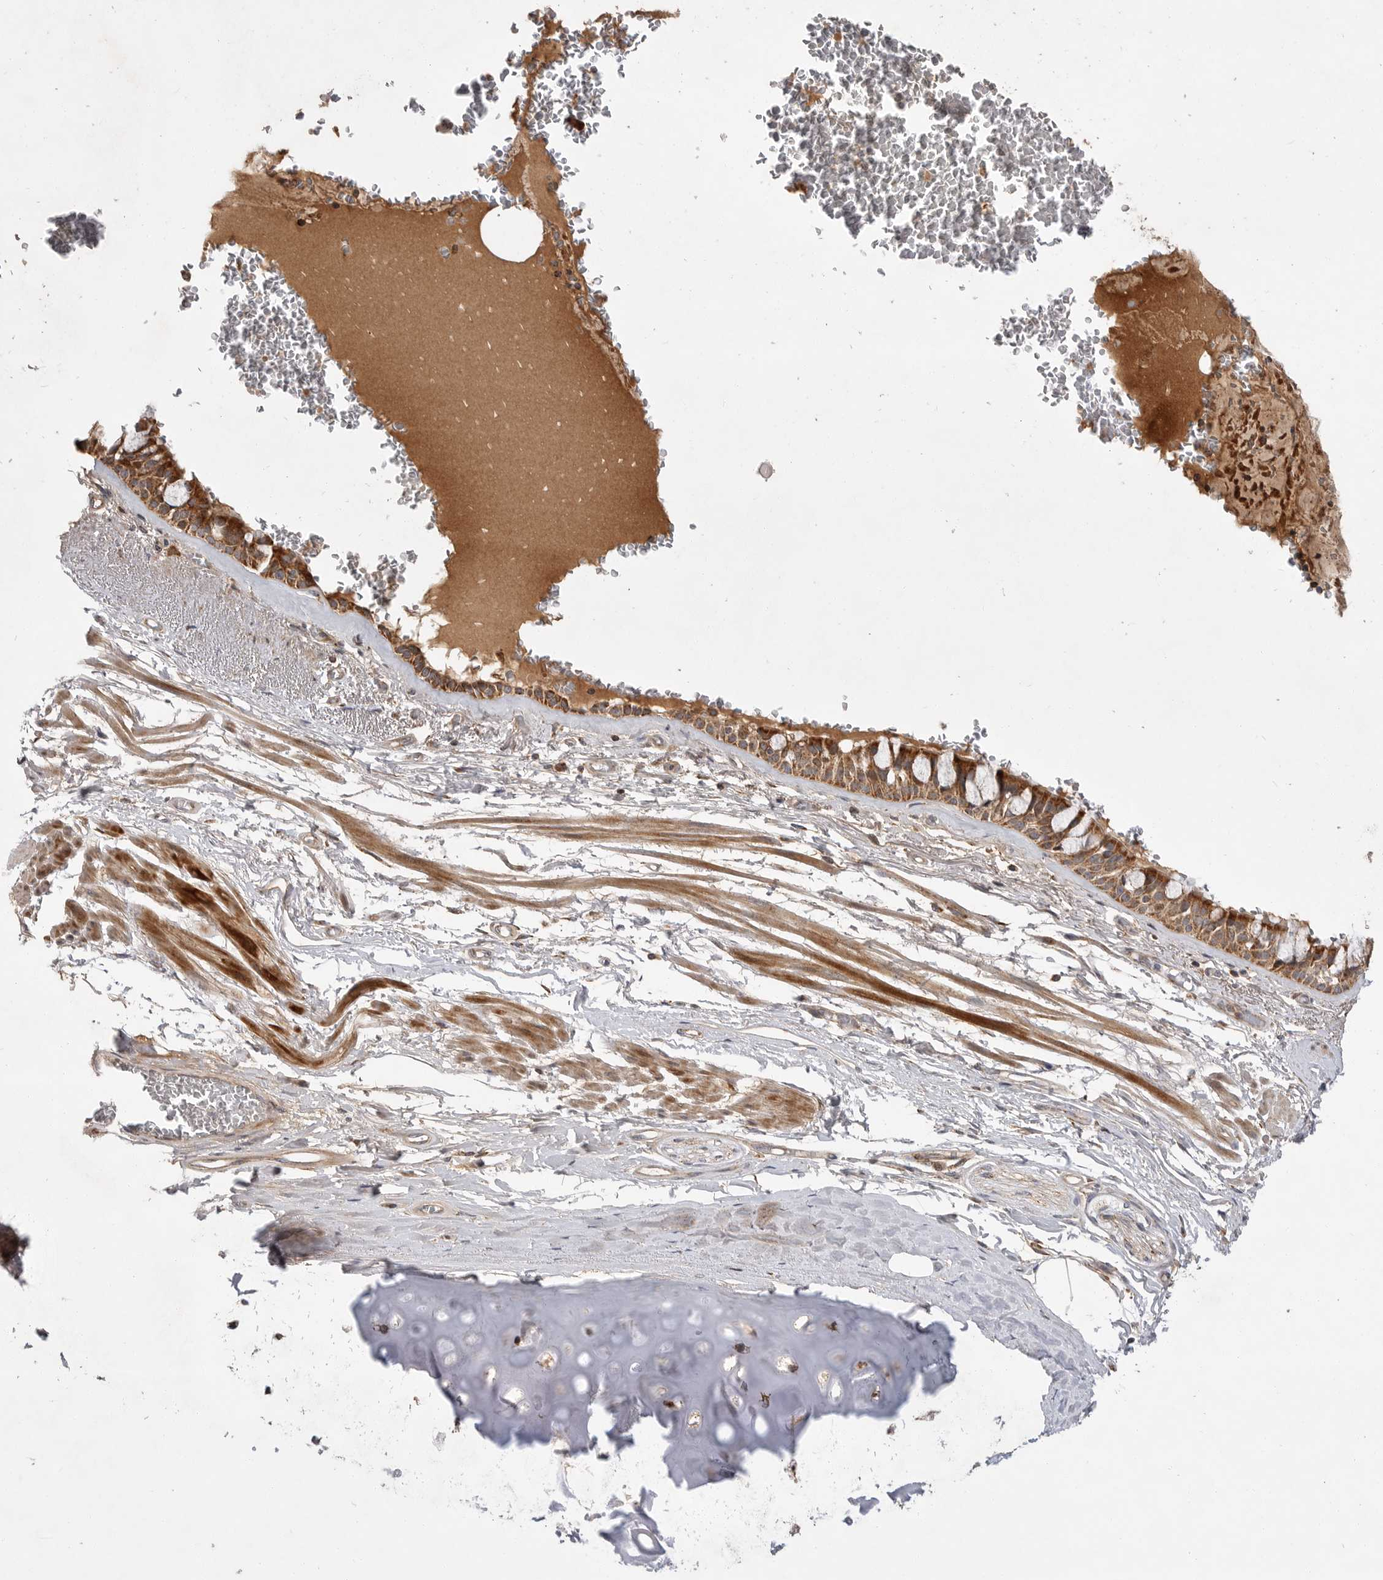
{"staining": {"intensity": "moderate", "quantity": ">75%", "location": "cytoplasmic/membranous"}, "tissue": "bronchus", "cell_type": "Respiratory epithelial cells", "image_type": "normal", "snomed": [{"axis": "morphology", "description": "Normal tissue, NOS"}, {"axis": "topography", "description": "Bronchus"}], "caption": "Protein analysis of benign bronchus reveals moderate cytoplasmic/membranous staining in about >75% of respiratory epithelial cells.", "gene": "KYAT3", "patient": {"sex": "male", "age": 66}}